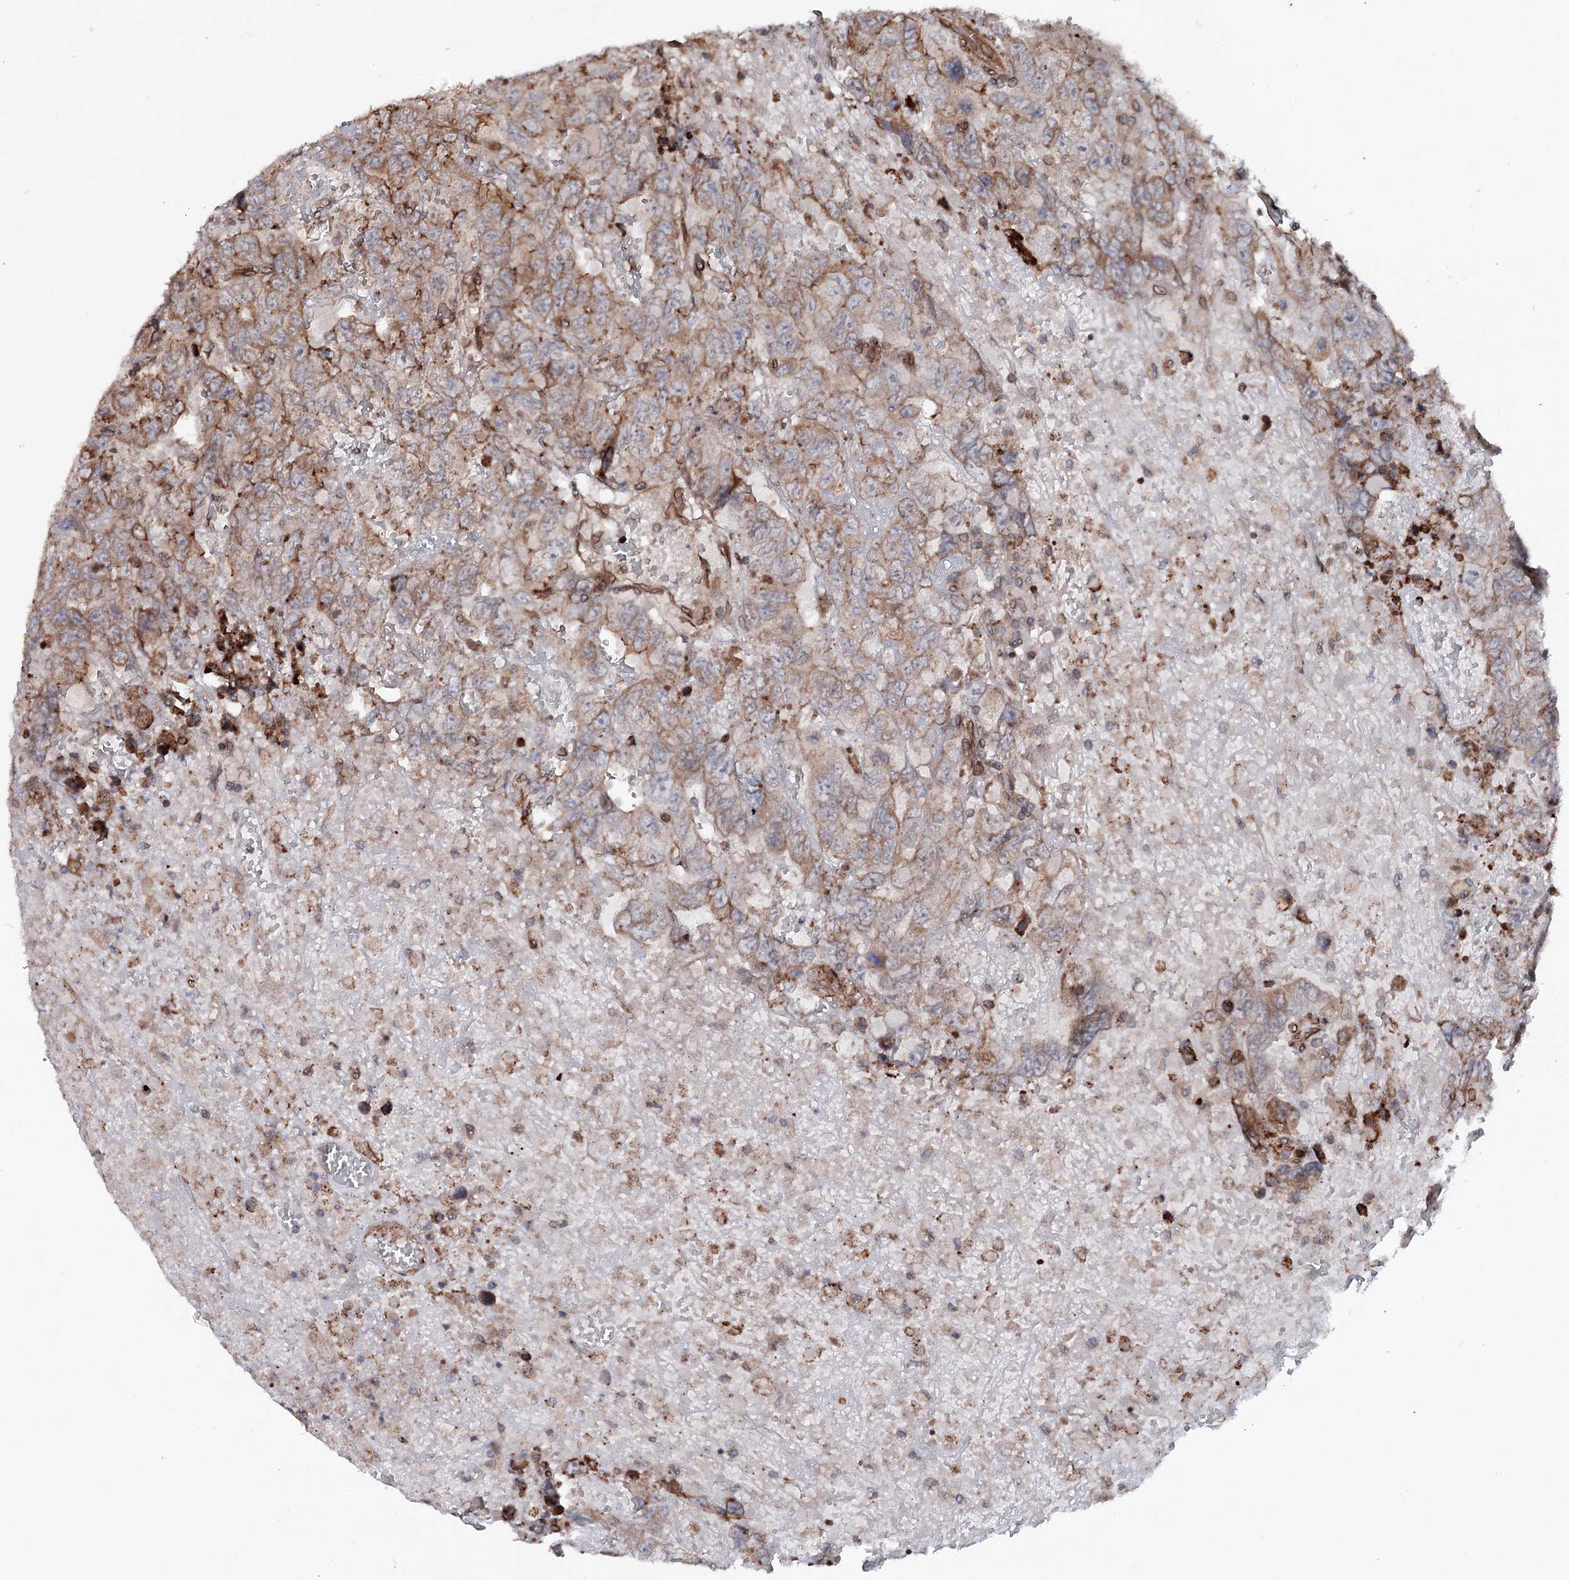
{"staining": {"intensity": "moderate", "quantity": ">75%", "location": "cytoplasmic/membranous"}, "tissue": "testis cancer", "cell_type": "Tumor cells", "image_type": "cancer", "snomed": [{"axis": "morphology", "description": "Carcinoma, Embryonal, NOS"}, {"axis": "topography", "description": "Testis"}], "caption": "Testis embryonal carcinoma stained with a brown dye exhibits moderate cytoplasmic/membranous positive expression in about >75% of tumor cells.", "gene": "FGFR1OP2", "patient": {"sex": "male", "age": 45}}